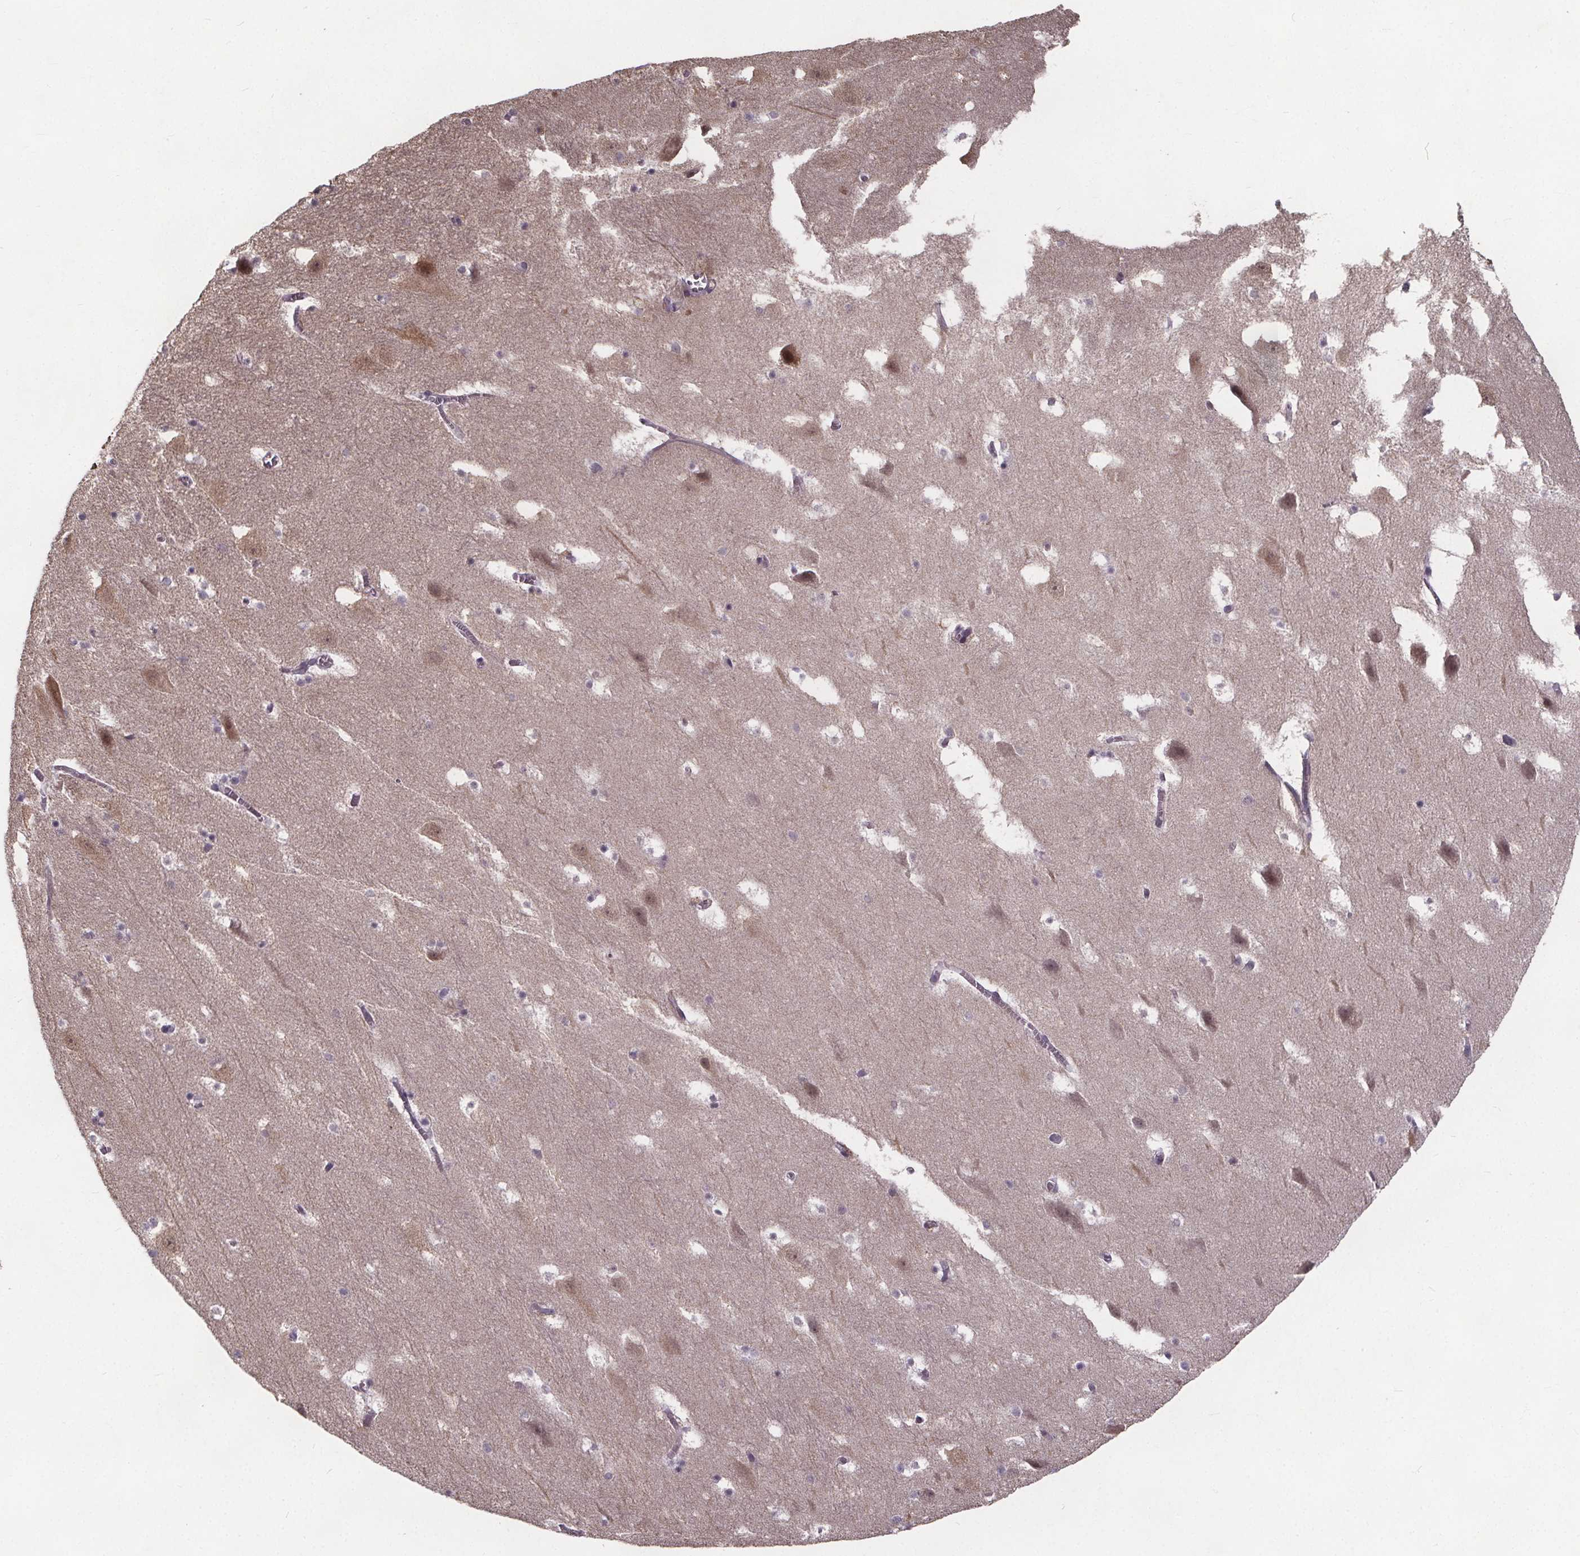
{"staining": {"intensity": "negative", "quantity": "none", "location": "none"}, "tissue": "hippocampus", "cell_type": "Glial cells", "image_type": "normal", "snomed": [{"axis": "morphology", "description": "Normal tissue, NOS"}, {"axis": "topography", "description": "Hippocampus"}], "caption": "Glial cells show no significant expression in unremarkable hippocampus. (Brightfield microscopy of DAB IHC at high magnification).", "gene": "FAM181B", "patient": {"sex": "male", "age": 45}}